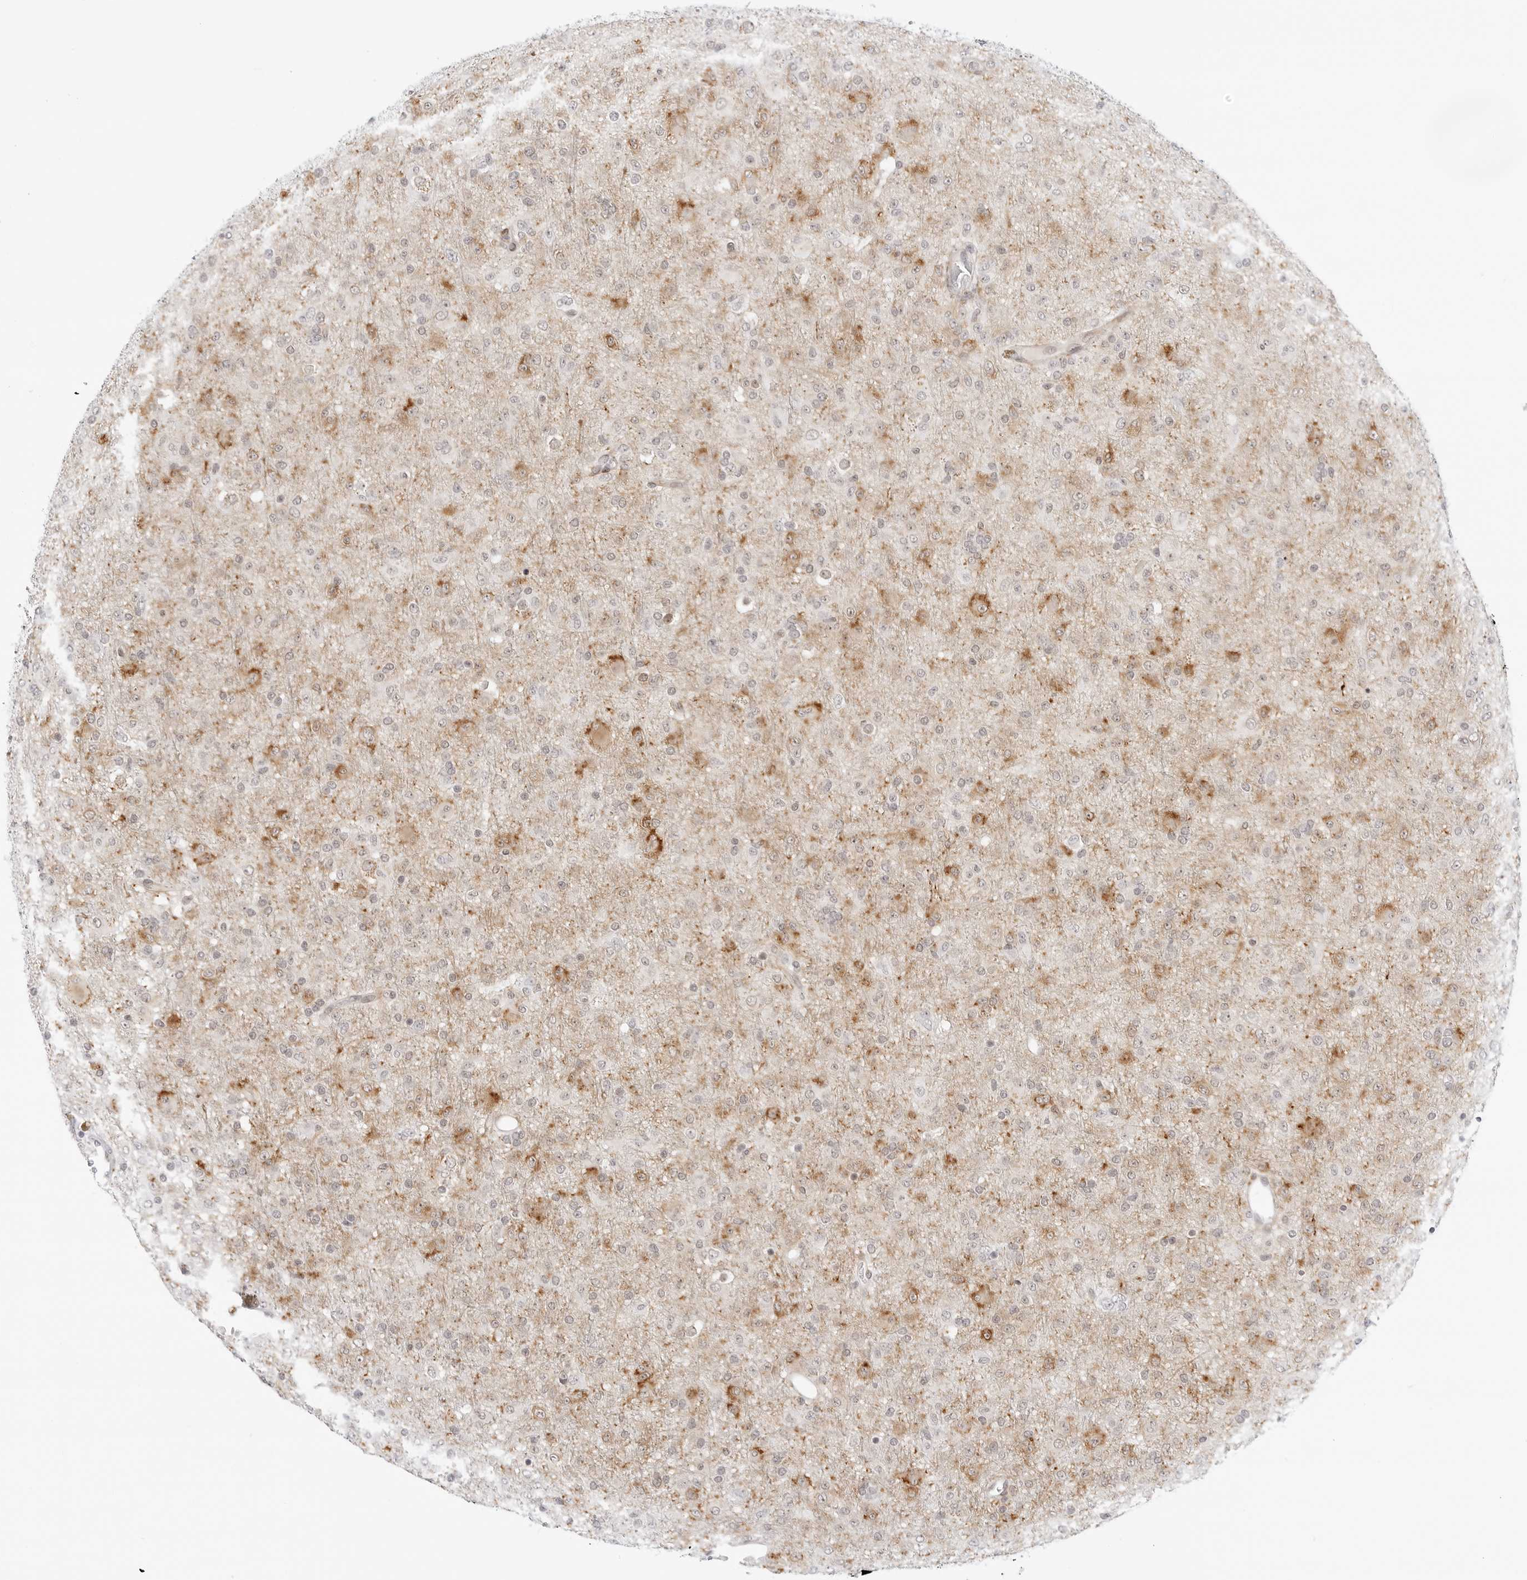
{"staining": {"intensity": "moderate", "quantity": "25%-75%", "location": "cytoplasmic/membranous"}, "tissue": "glioma", "cell_type": "Tumor cells", "image_type": "cancer", "snomed": [{"axis": "morphology", "description": "Glioma, malignant, Low grade"}, {"axis": "topography", "description": "Brain"}], "caption": "Malignant glioma (low-grade) stained with IHC reveals moderate cytoplasmic/membranous staining in about 25%-75% of tumor cells.", "gene": "HIPK3", "patient": {"sex": "male", "age": 65}}